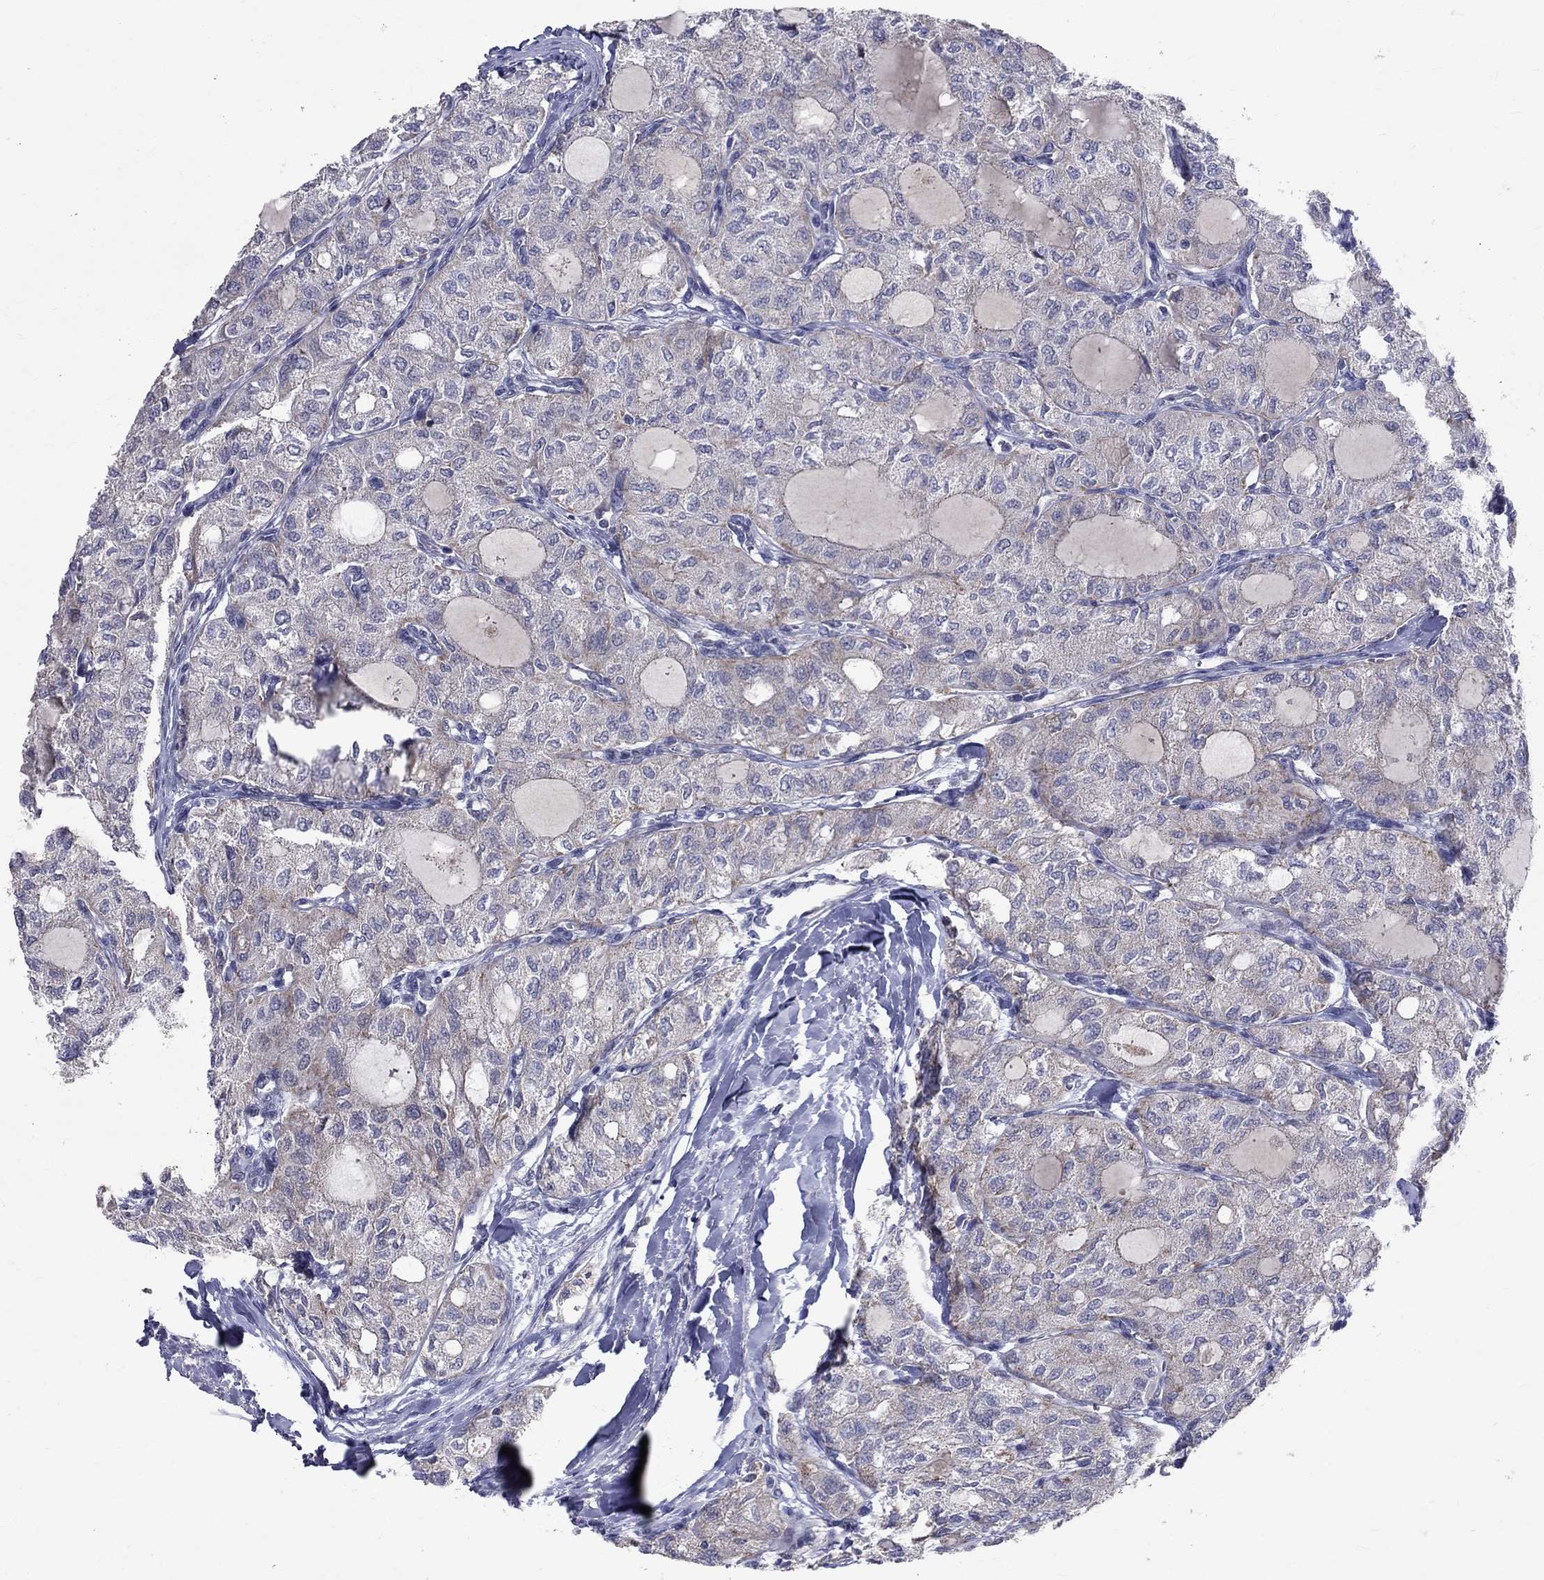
{"staining": {"intensity": "negative", "quantity": "none", "location": "none"}, "tissue": "thyroid cancer", "cell_type": "Tumor cells", "image_type": "cancer", "snomed": [{"axis": "morphology", "description": "Follicular adenoma carcinoma, NOS"}, {"axis": "topography", "description": "Thyroid gland"}], "caption": "High power microscopy micrograph of an immunohistochemistry image of thyroid cancer (follicular adenoma carcinoma), revealing no significant positivity in tumor cells. The staining is performed using DAB (3,3'-diaminobenzidine) brown chromogen with nuclei counter-stained in using hematoxylin.", "gene": "SLC4A10", "patient": {"sex": "male", "age": 75}}